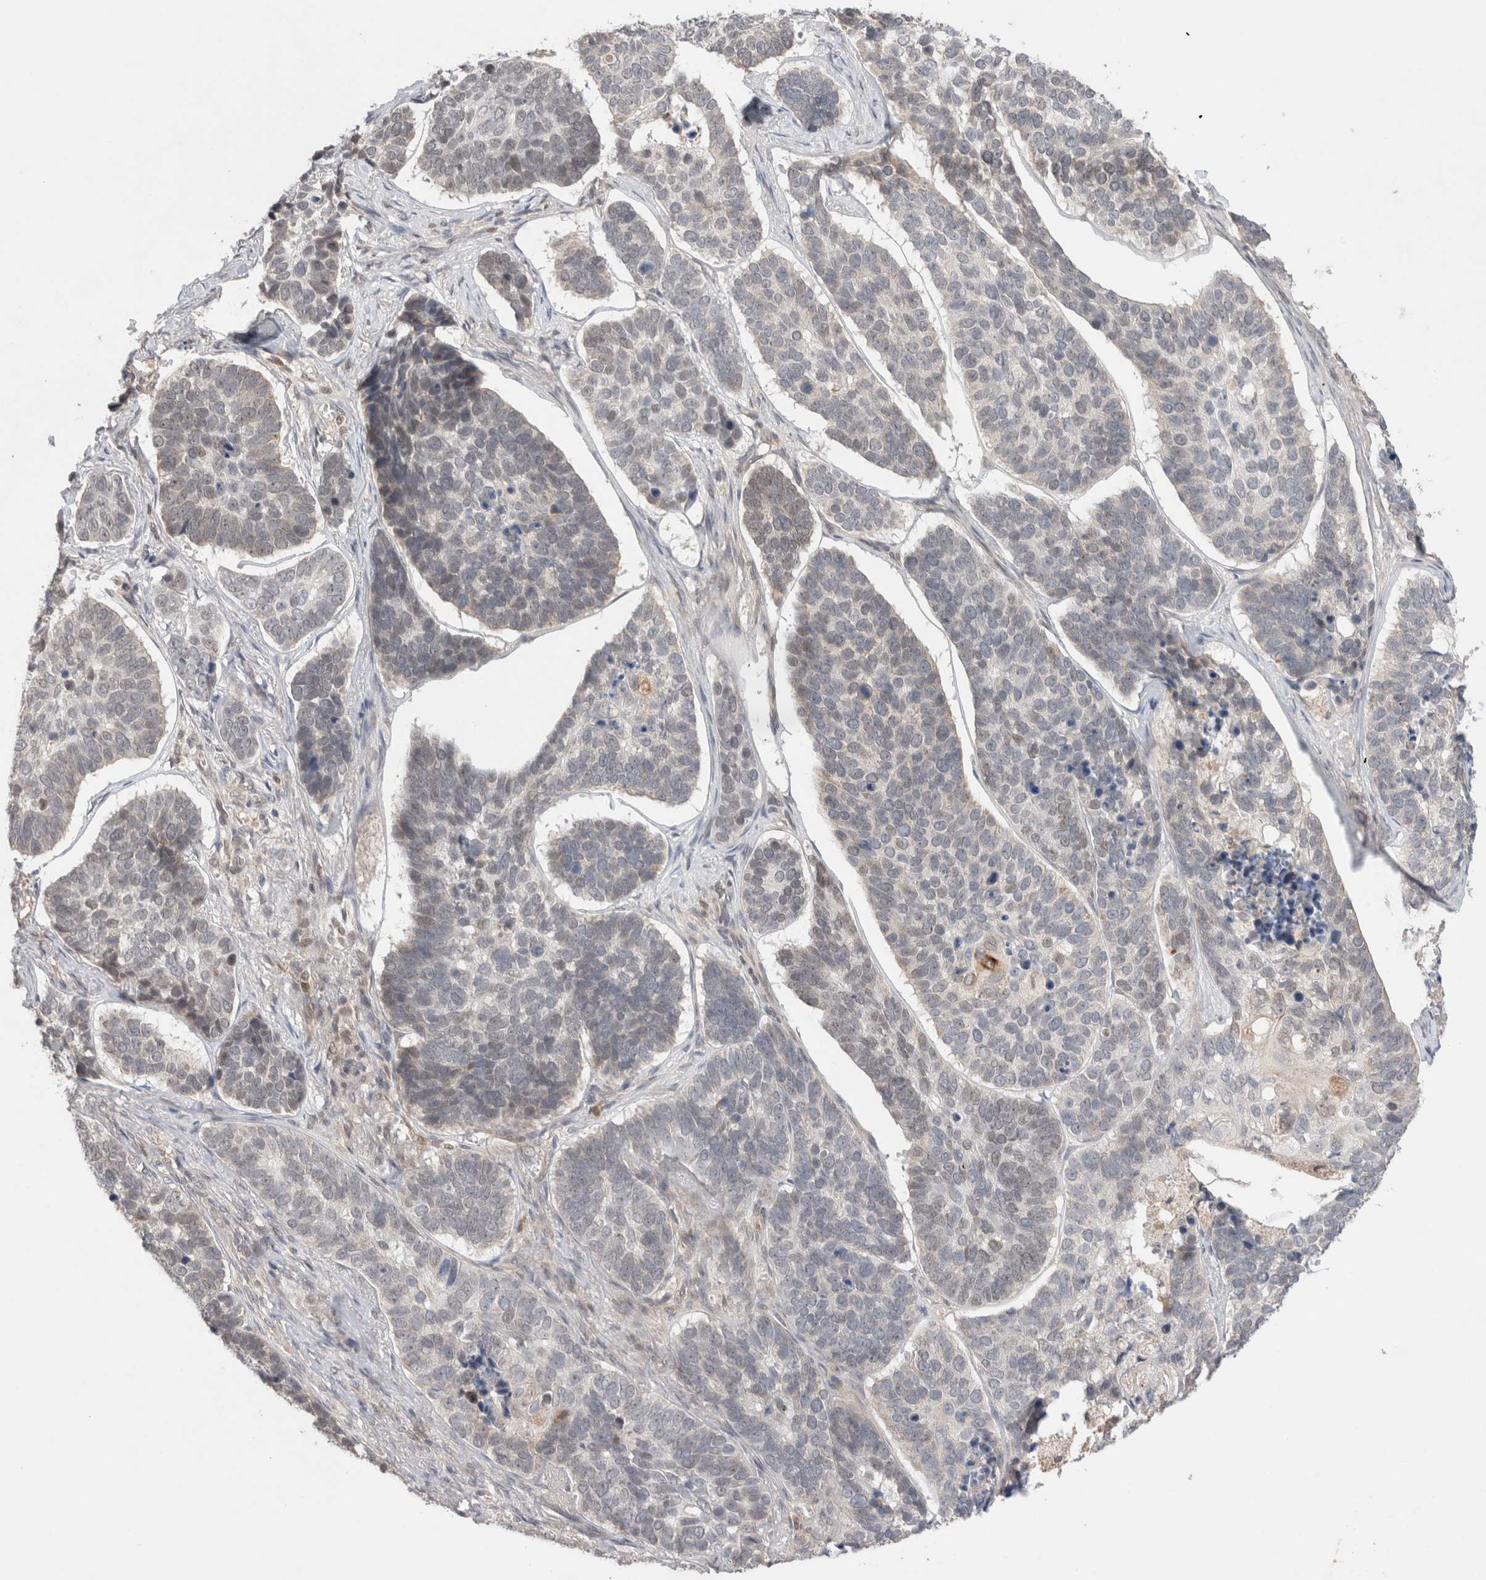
{"staining": {"intensity": "negative", "quantity": "none", "location": "none"}, "tissue": "skin cancer", "cell_type": "Tumor cells", "image_type": "cancer", "snomed": [{"axis": "morphology", "description": "Basal cell carcinoma"}, {"axis": "topography", "description": "Skin"}], "caption": "An immunohistochemistry photomicrograph of skin cancer is shown. There is no staining in tumor cells of skin cancer. Nuclei are stained in blue.", "gene": "SYDE2", "patient": {"sex": "male", "age": 62}}